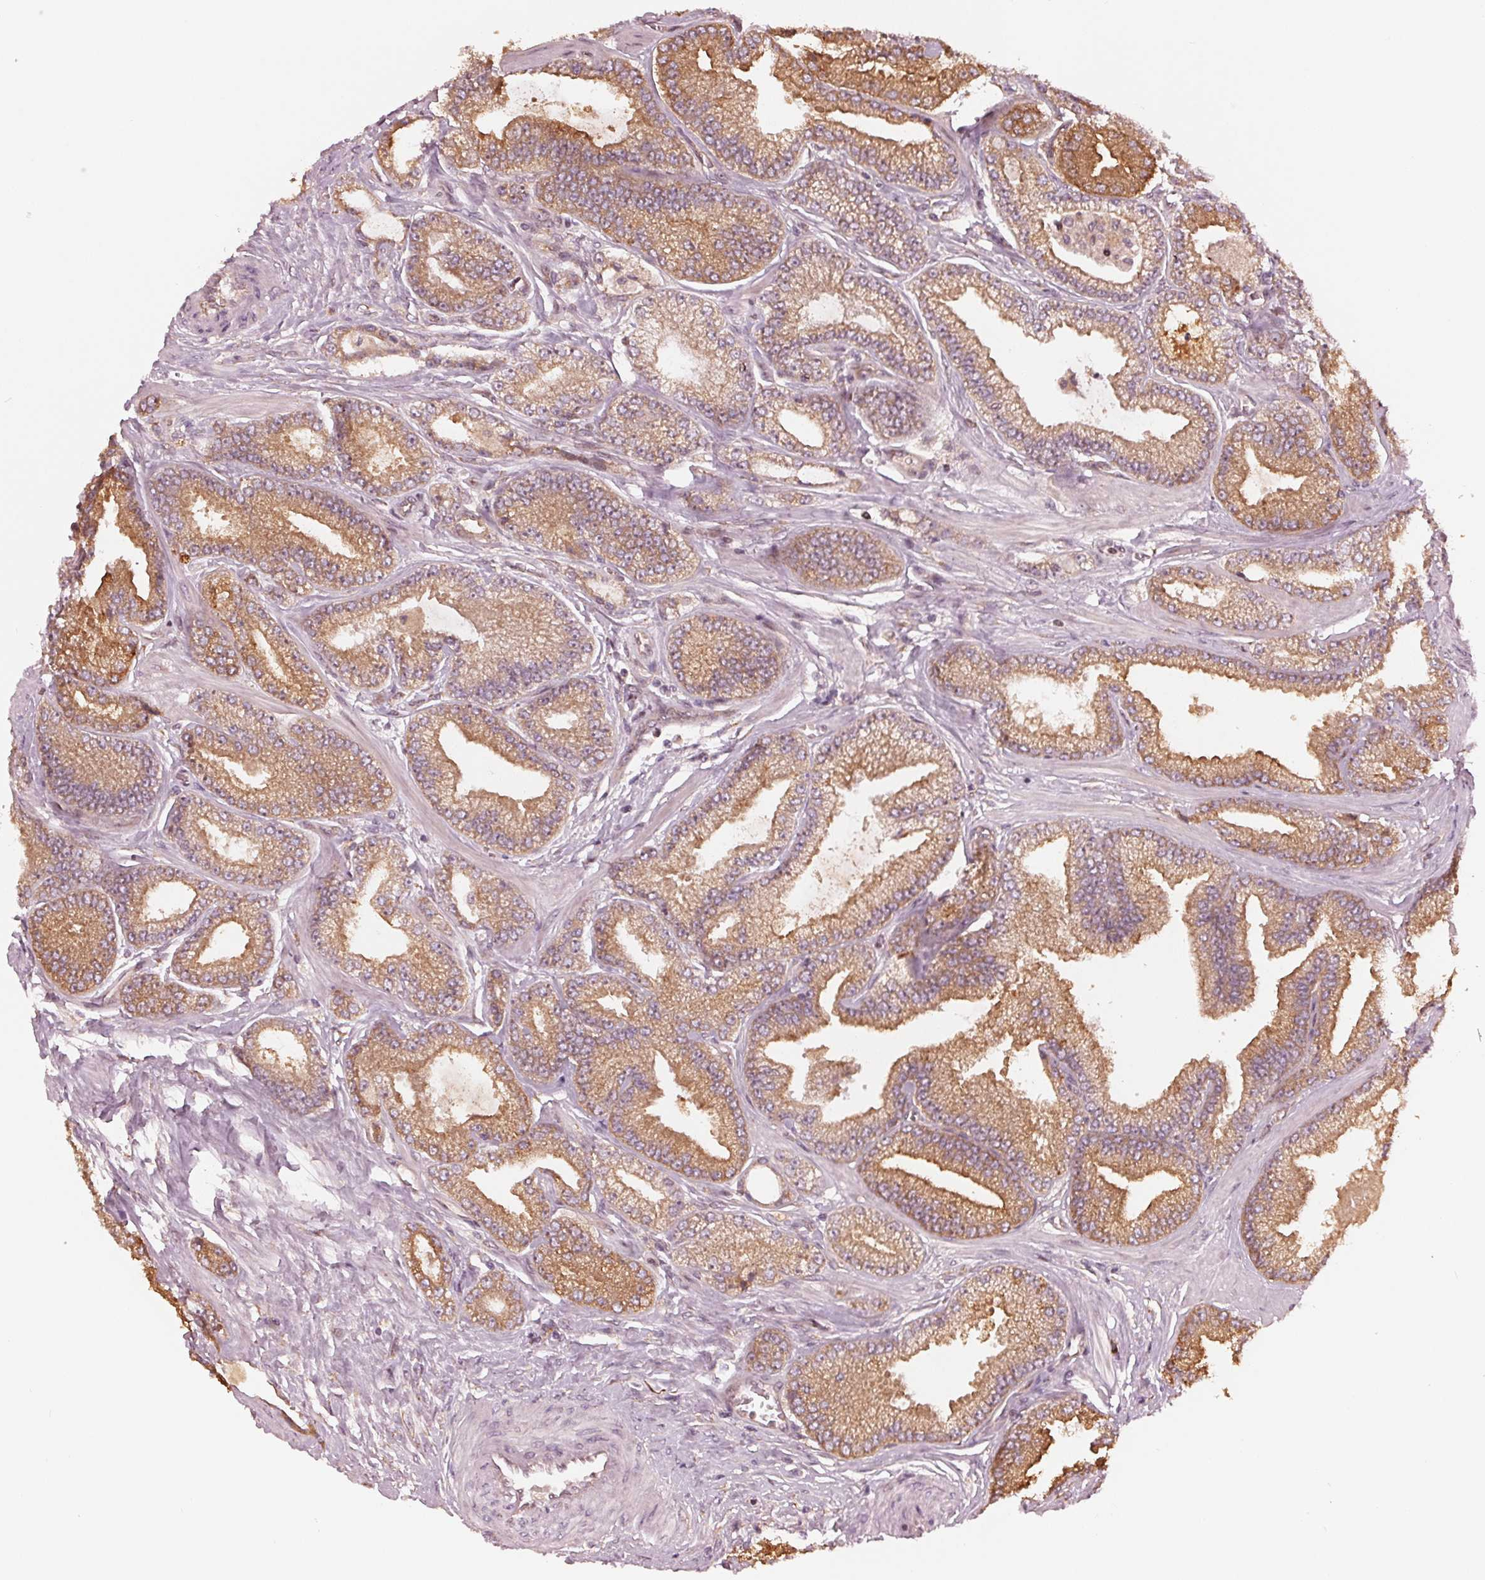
{"staining": {"intensity": "moderate", "quantity": ">75%", "location": "cytoplasmic/membranous"}, "tissue": "prostate cancer", "cell_type": "Tumor cells", "image_type": "cancer", "snomed": [{"axis": "morphology", "description": "Adenocarcinoma, Low grade"}, {"axis": "topography", "description": "Prostate"}], "caption": "An image of human prostate low-grade adenocarcinoma stained for a protein reveals moderate cytoplasmic/membranous brown staining in tumor cells.", "gene": "CMIP", "patient": {"sex": "male", "age": 55}}